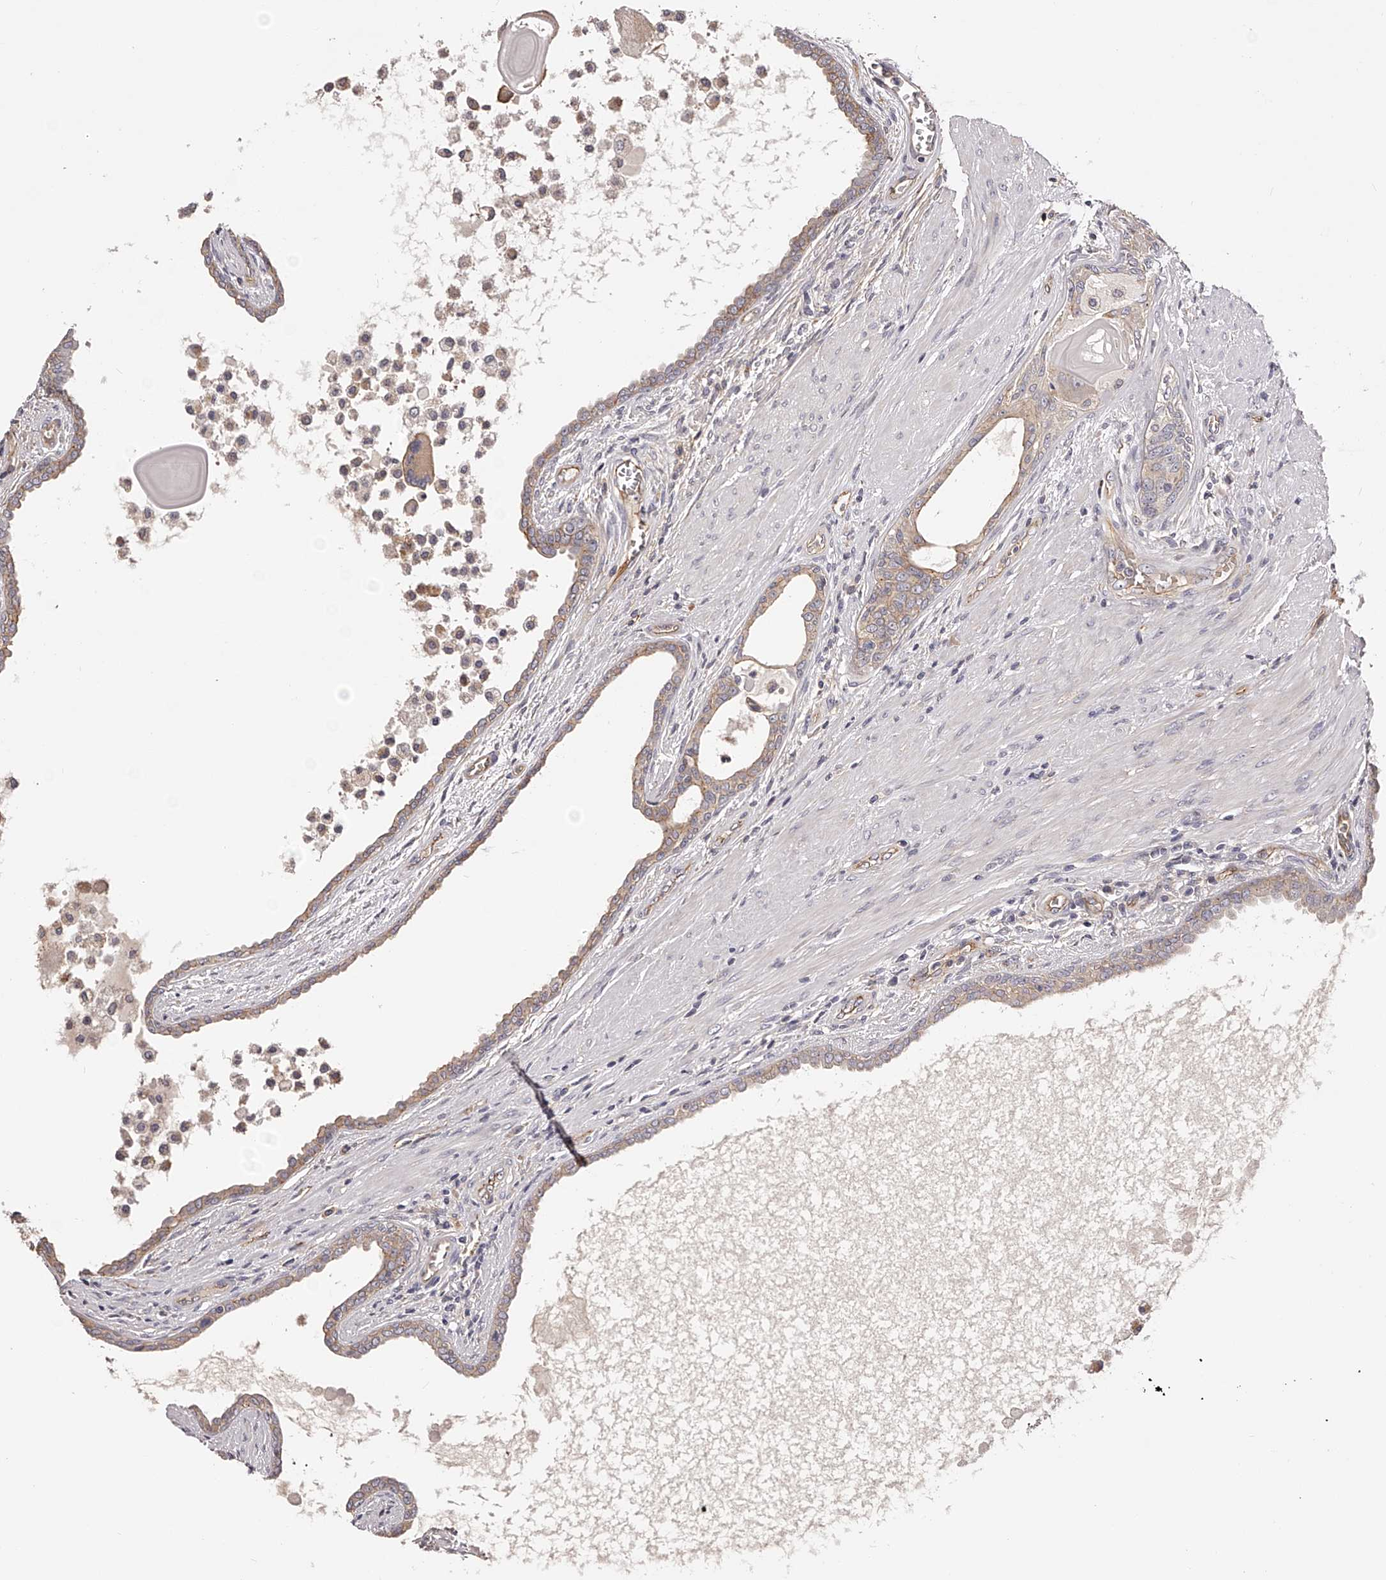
{"staining": {"intensity": "weak", "quantity": ">75%", "location": "cytoplasmic/membranous"}, "tissue": "prostate cancer", "cell_type": "Tumor cells", "image_type": "cancer", "snomed": [{"axis": "morphology", "description": "Normal tissue, NOS"}, {"axis": "morphology", "description": "Adenocarcinoma, Low grade"}, {"axis": "topography", "description": "Prostate"}, {"axis": "topography", "description": "Peripheral nerve tissue"}], "caption": "The immunohistochemical stain highlights weak cytoplasmic/membranous positivity in tumor cells of prostate cancer (adenocarcinoma (low-grade)) tissue.", "gene": "LTV1", "patient": {"sex": "male", "age": 71}}